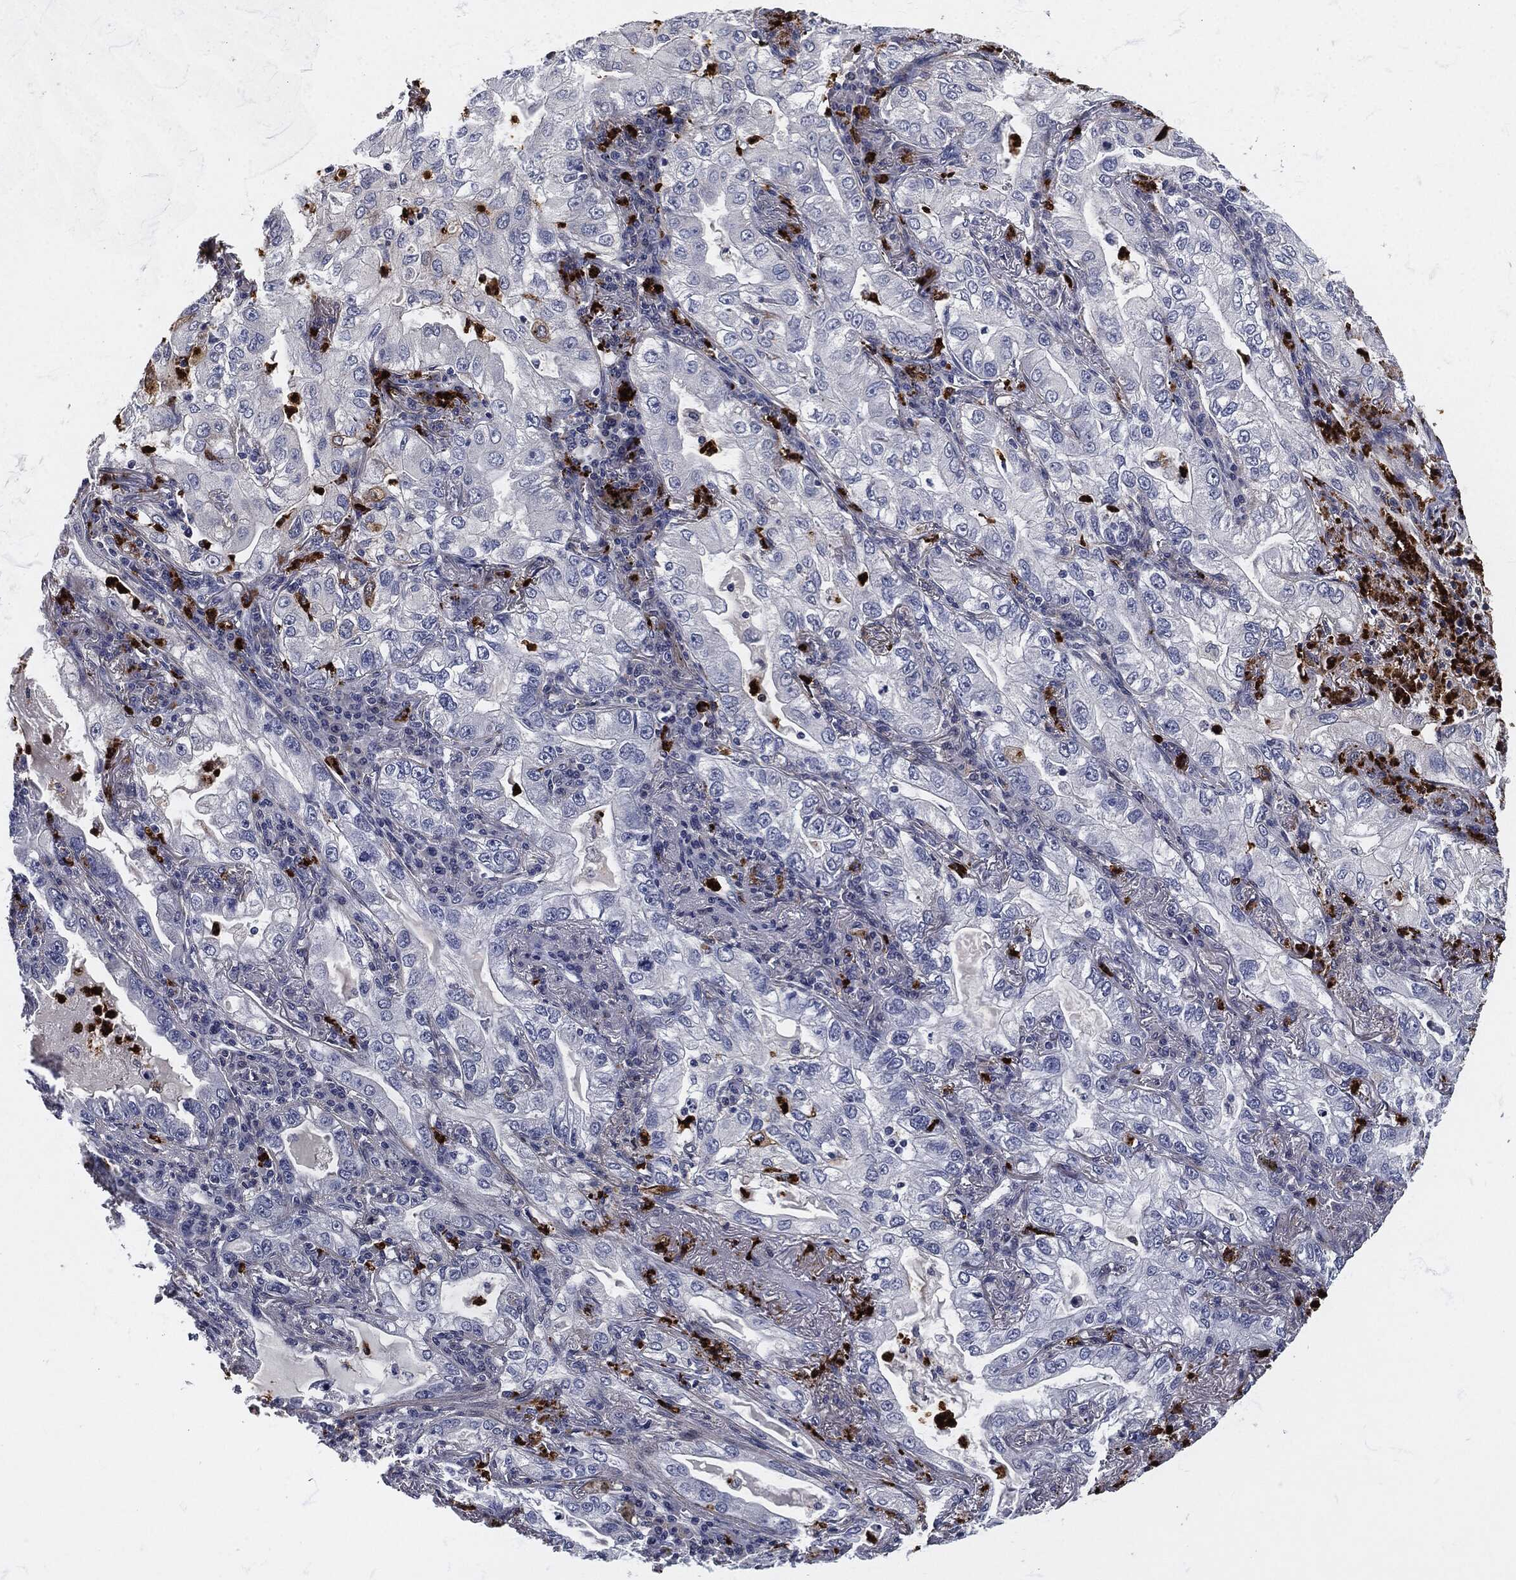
{"staining": {"intensity": "negative", "quantity": "none", "location": "none"}, "tissue": "lung cancer", "cell_type": "Tumor cells", "image_type": "cancer", "snomed": [{"axis": "morphology", "description": "Adenocarcinoma, NOS"}, {"axis": "topography", "description": "Lung"}], "caption": "Immunohistochemical staining of lung cancer demonstrates no significant positivity in tumor cells.", "gene": "MPO", "patient": {"sex": "female", "age": 73}}